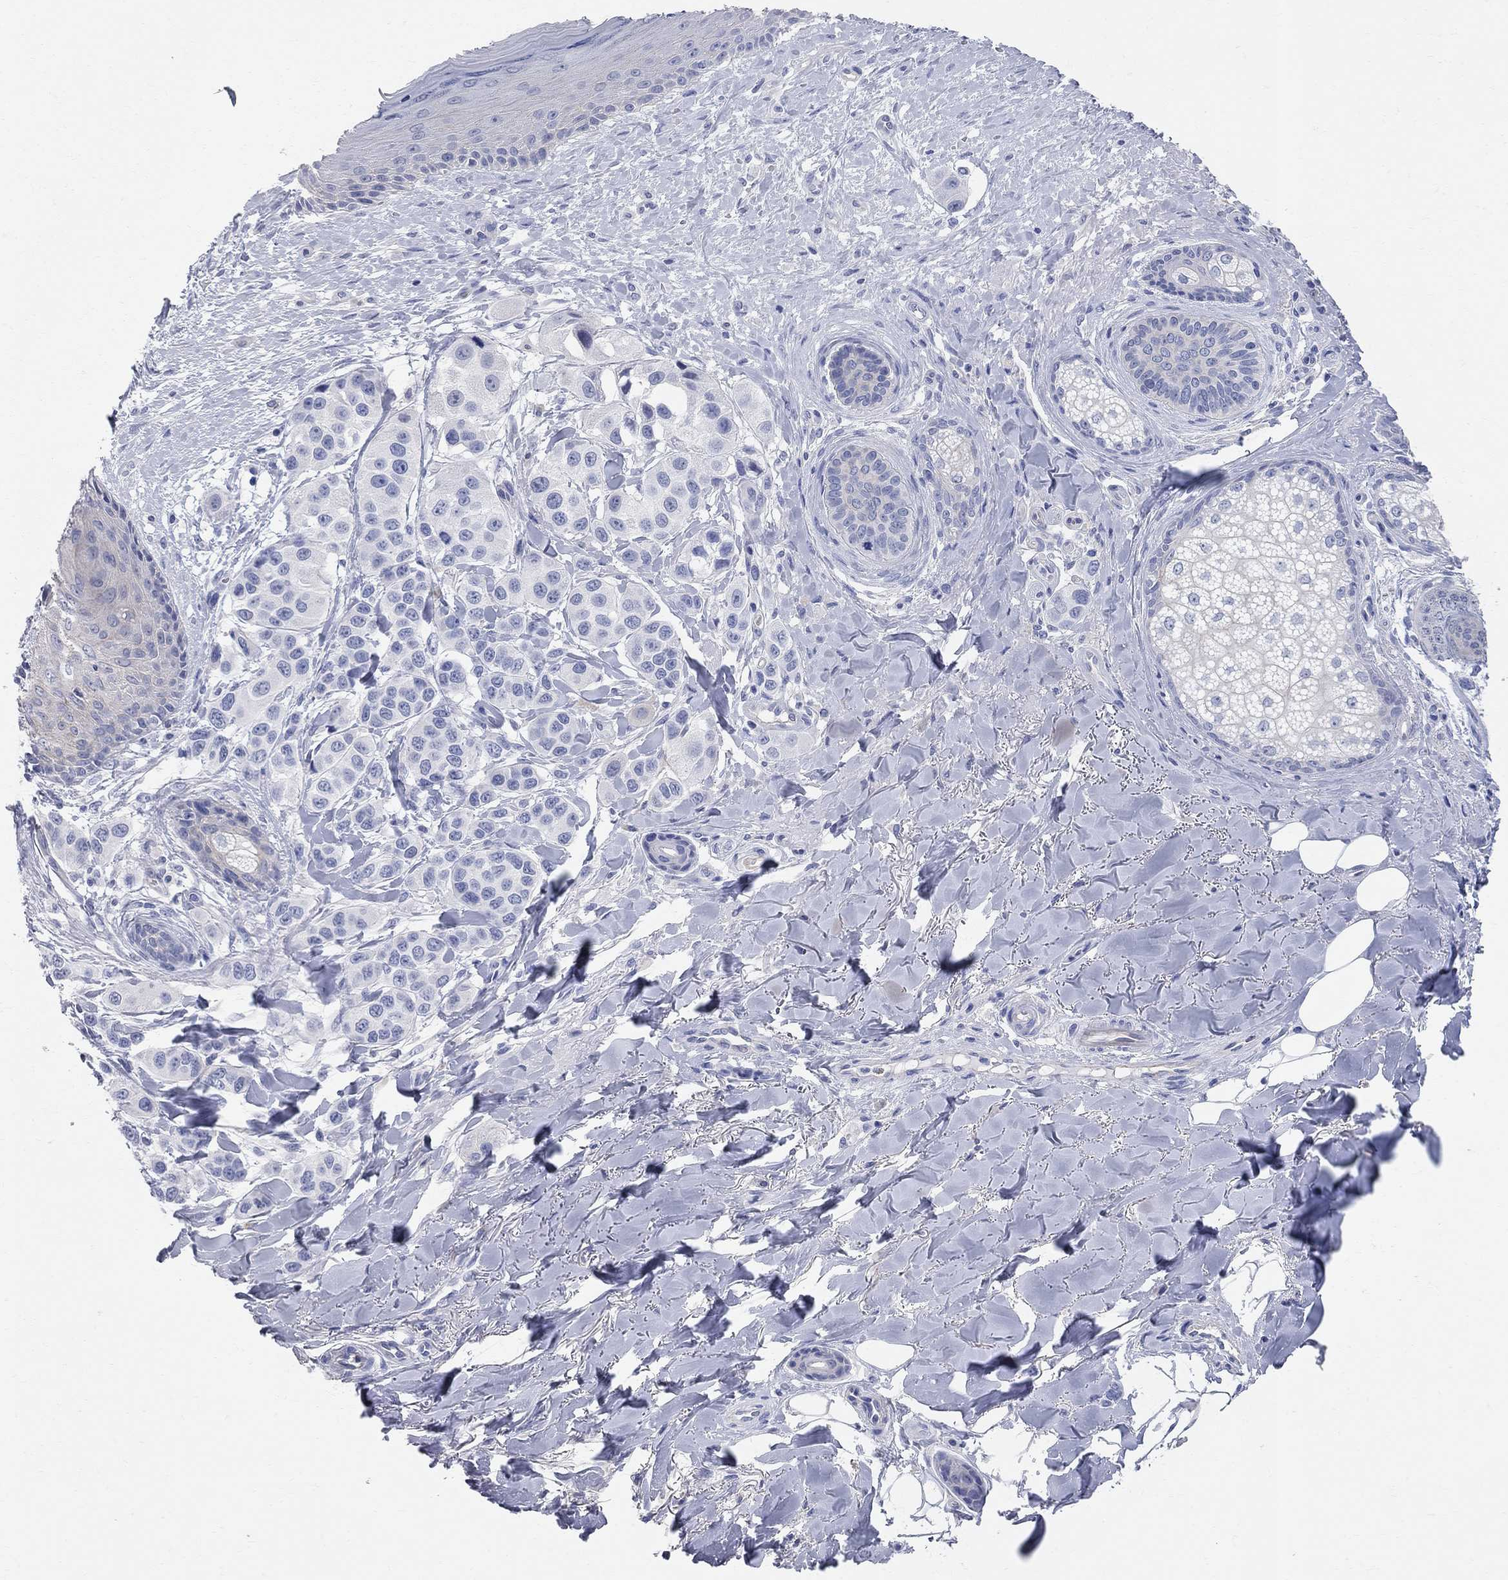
{"staining": {"intensity": "negative", "quantity": "none", "location": "none"}, "tissue": "melanoma", "cell_type": "Tumor cells", "image_type": "cancer", "snomed": [{"axis": "morphology", "description": "Malignant melanoma, NOS"}, {"axis": "topography", "description": "Skin"}], "caption": "Tumor cells are negative for brown protein staining in malignant melanoma.", "gene": "AOX1", "patient": {"sex": "male", "age": 57}}